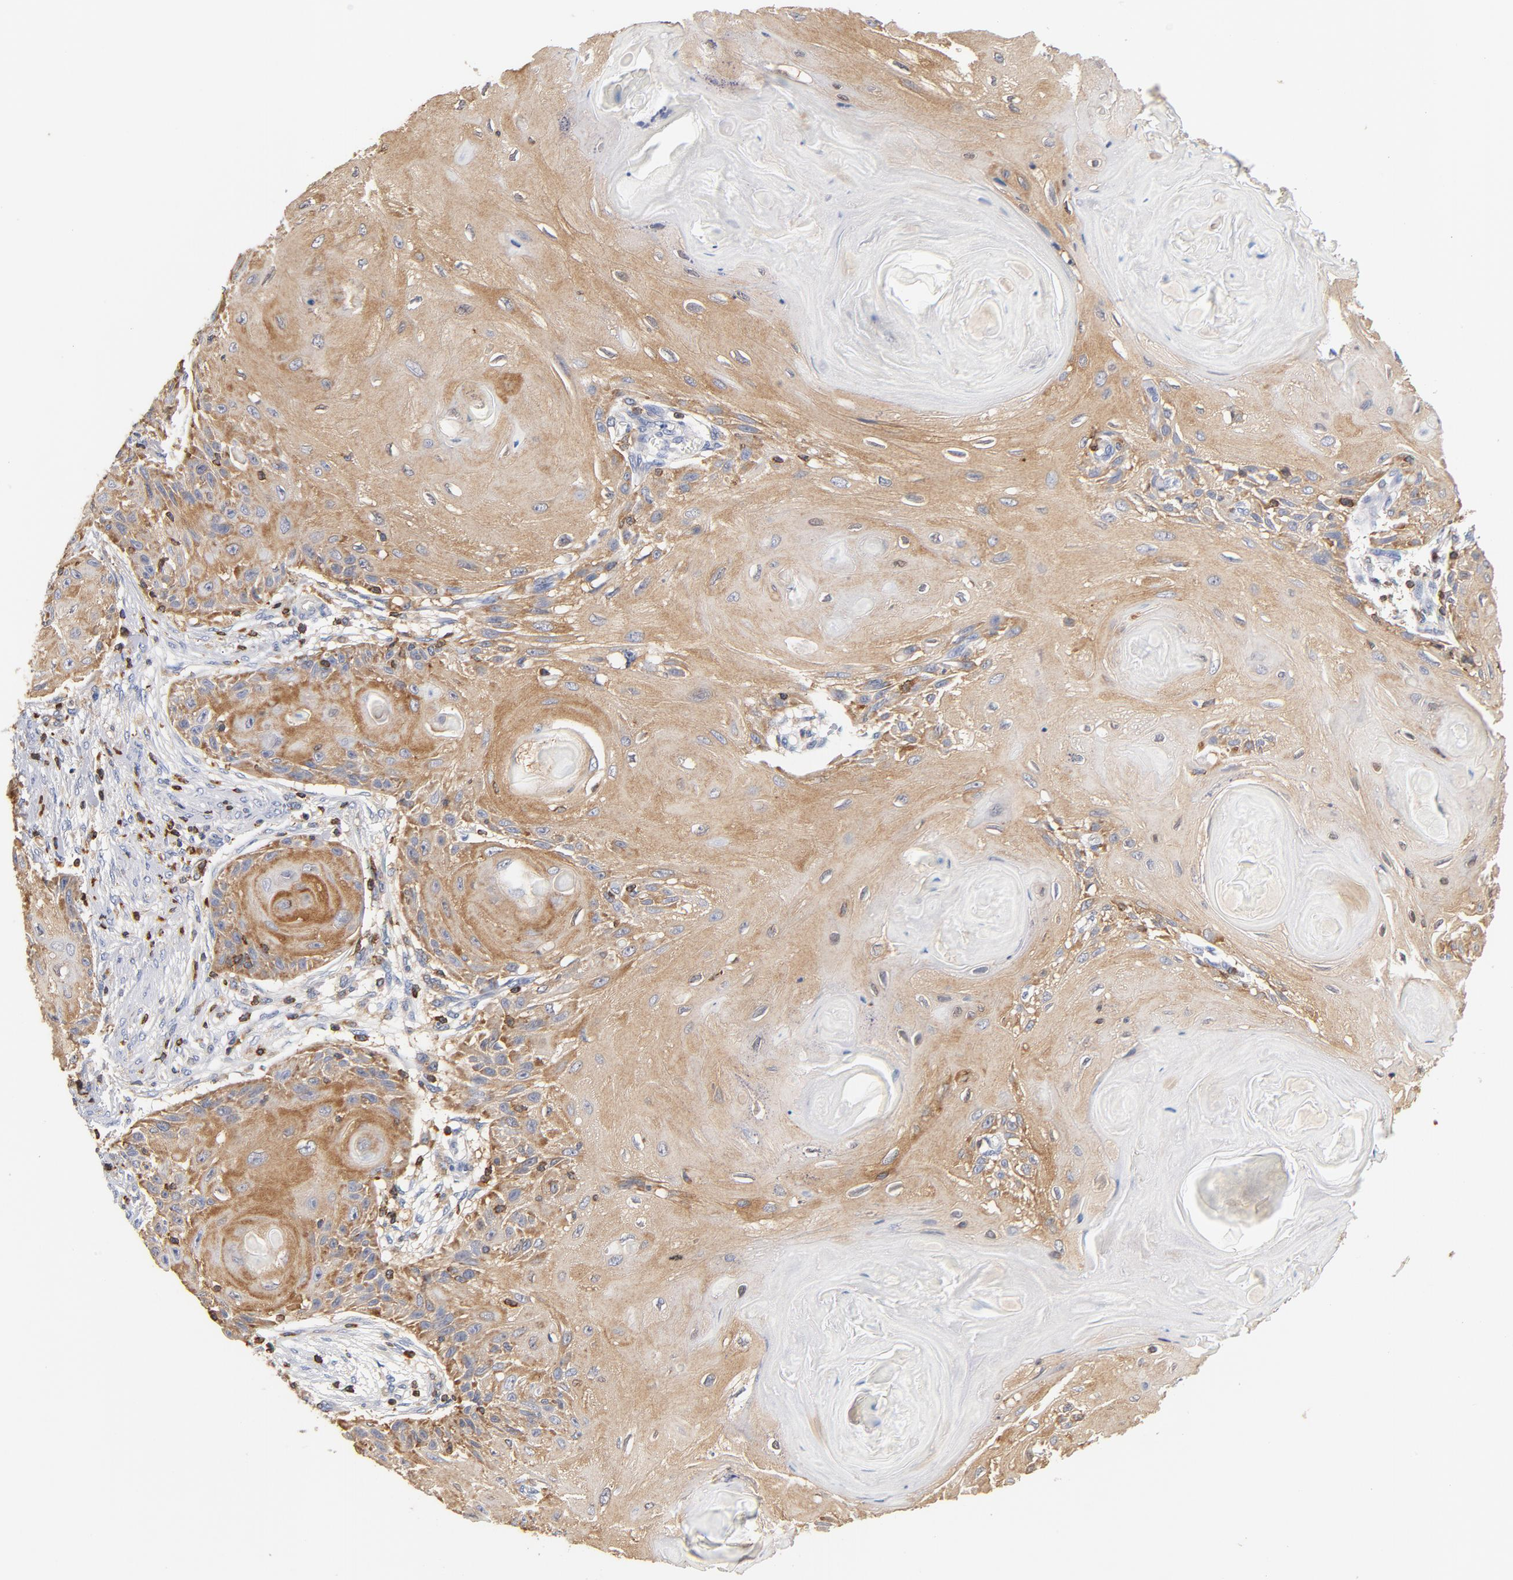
{"staining": {"intensity": "moderate", "quantity": ">75%", "location": "cytoplasmic/membranous"}, "tissue": "skin cancer", "cell_type": "Tumor cells", "image_type": "cancer", "snomed": [{"axis": "morphology", "description": "Squamous cell carcinoma, NOS"}, {"axis": "topography", "description": "Skin"}], "caption": "Protein analysis of skin squamous cell carcinoma tissue reveals moderate cytoplasmic/membranous positivity in approximately >75% of tumor cells.", "gene": "EZR", "patient": {"sex": "female", "age": 88}}